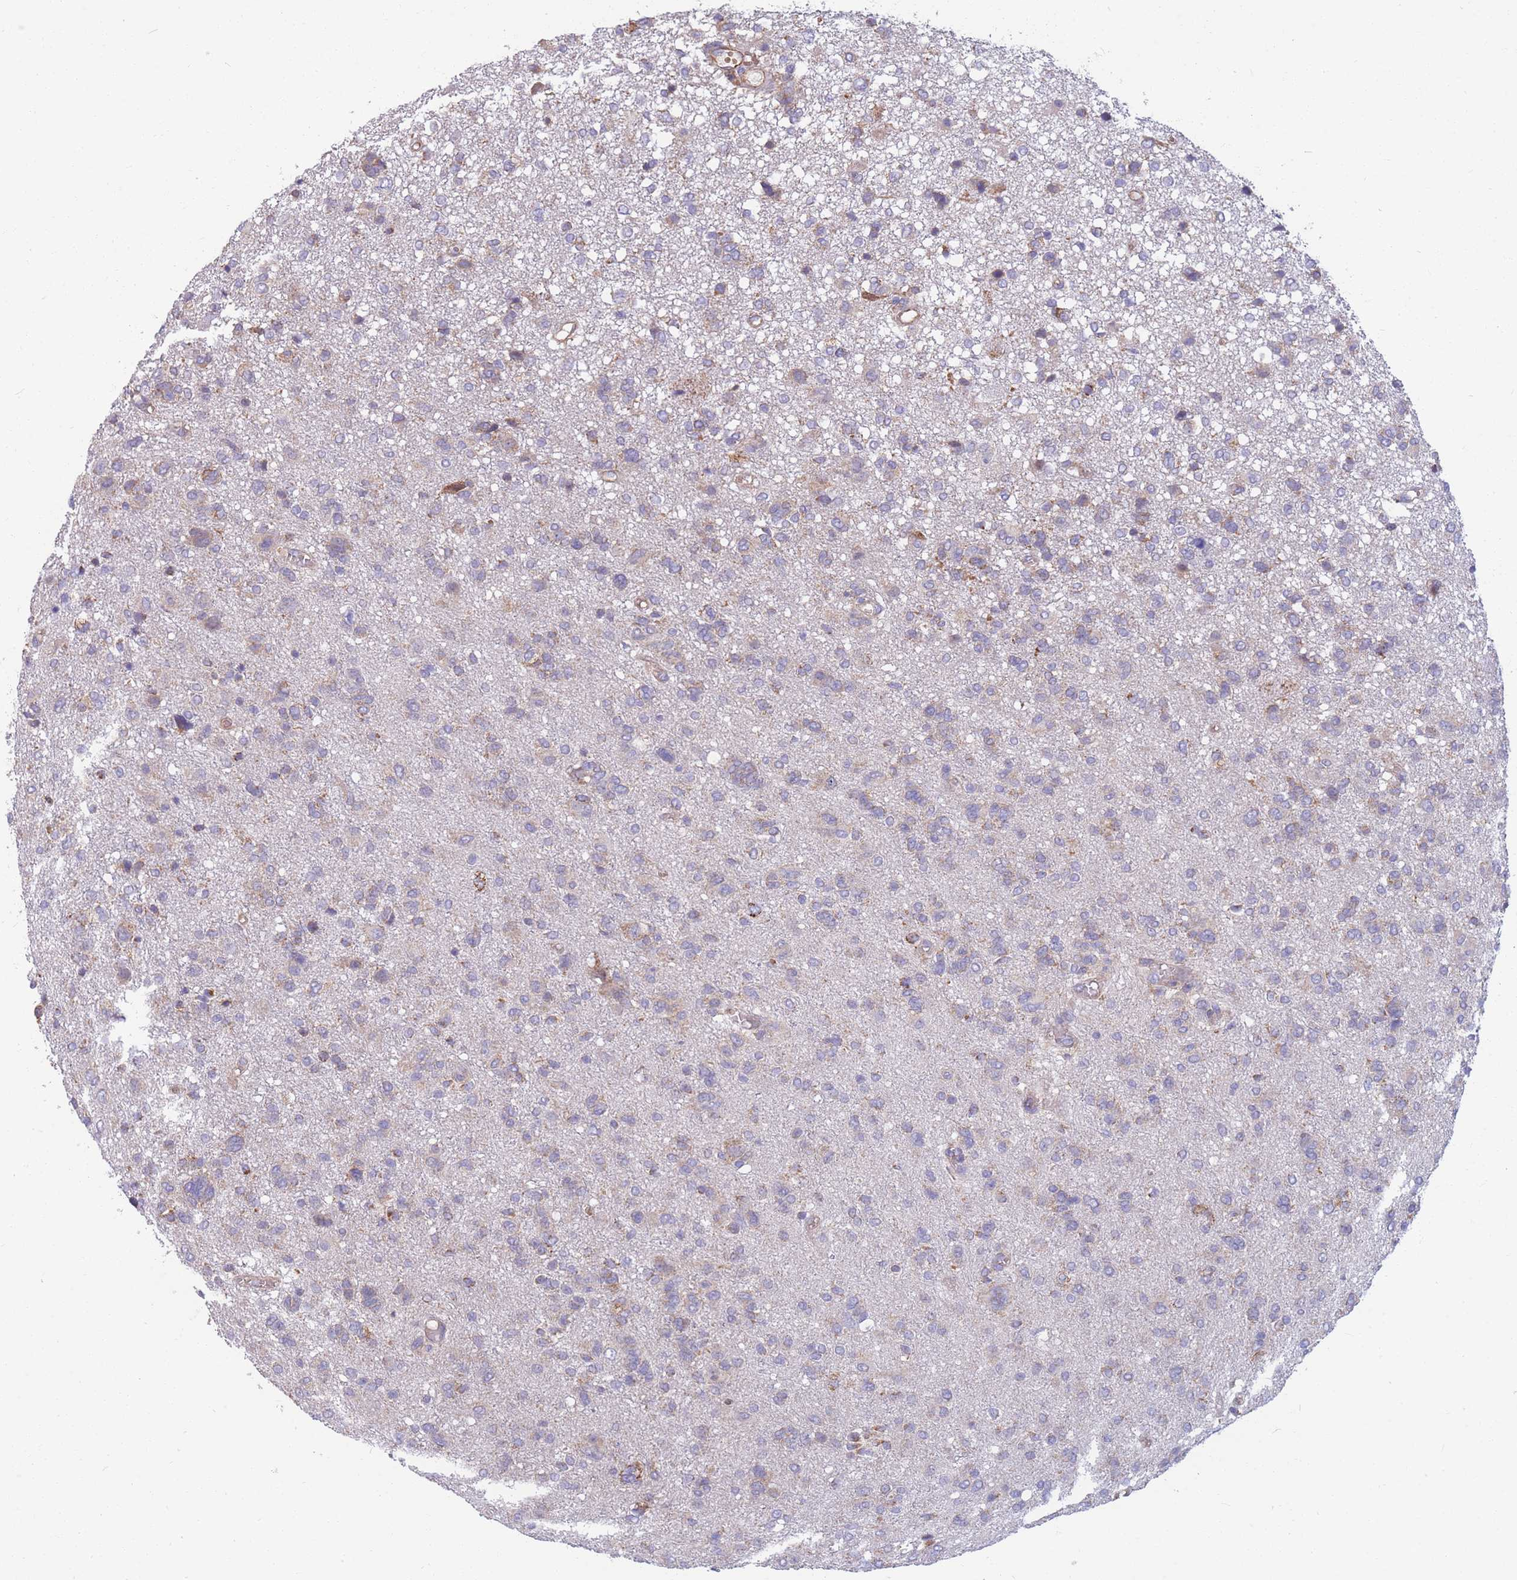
{"staining": {"intensity": "negative", "quantity": "none", "location": "none"}, "tissue": "glioma", "cell_type": "Tumor cells", "image_type": "cancer", "snomed": [{"axis": "morphology", "description": "Glioma, malignant, High grade"}, {"axis": "topography", "description": "Brain"}], "caption": "This is an IHC micrograph of human malignant glioma (high-grade). There is no staining in tumor cells.", "gene": "MRPS9", "patient": {"sex": "female", "age": 59}}